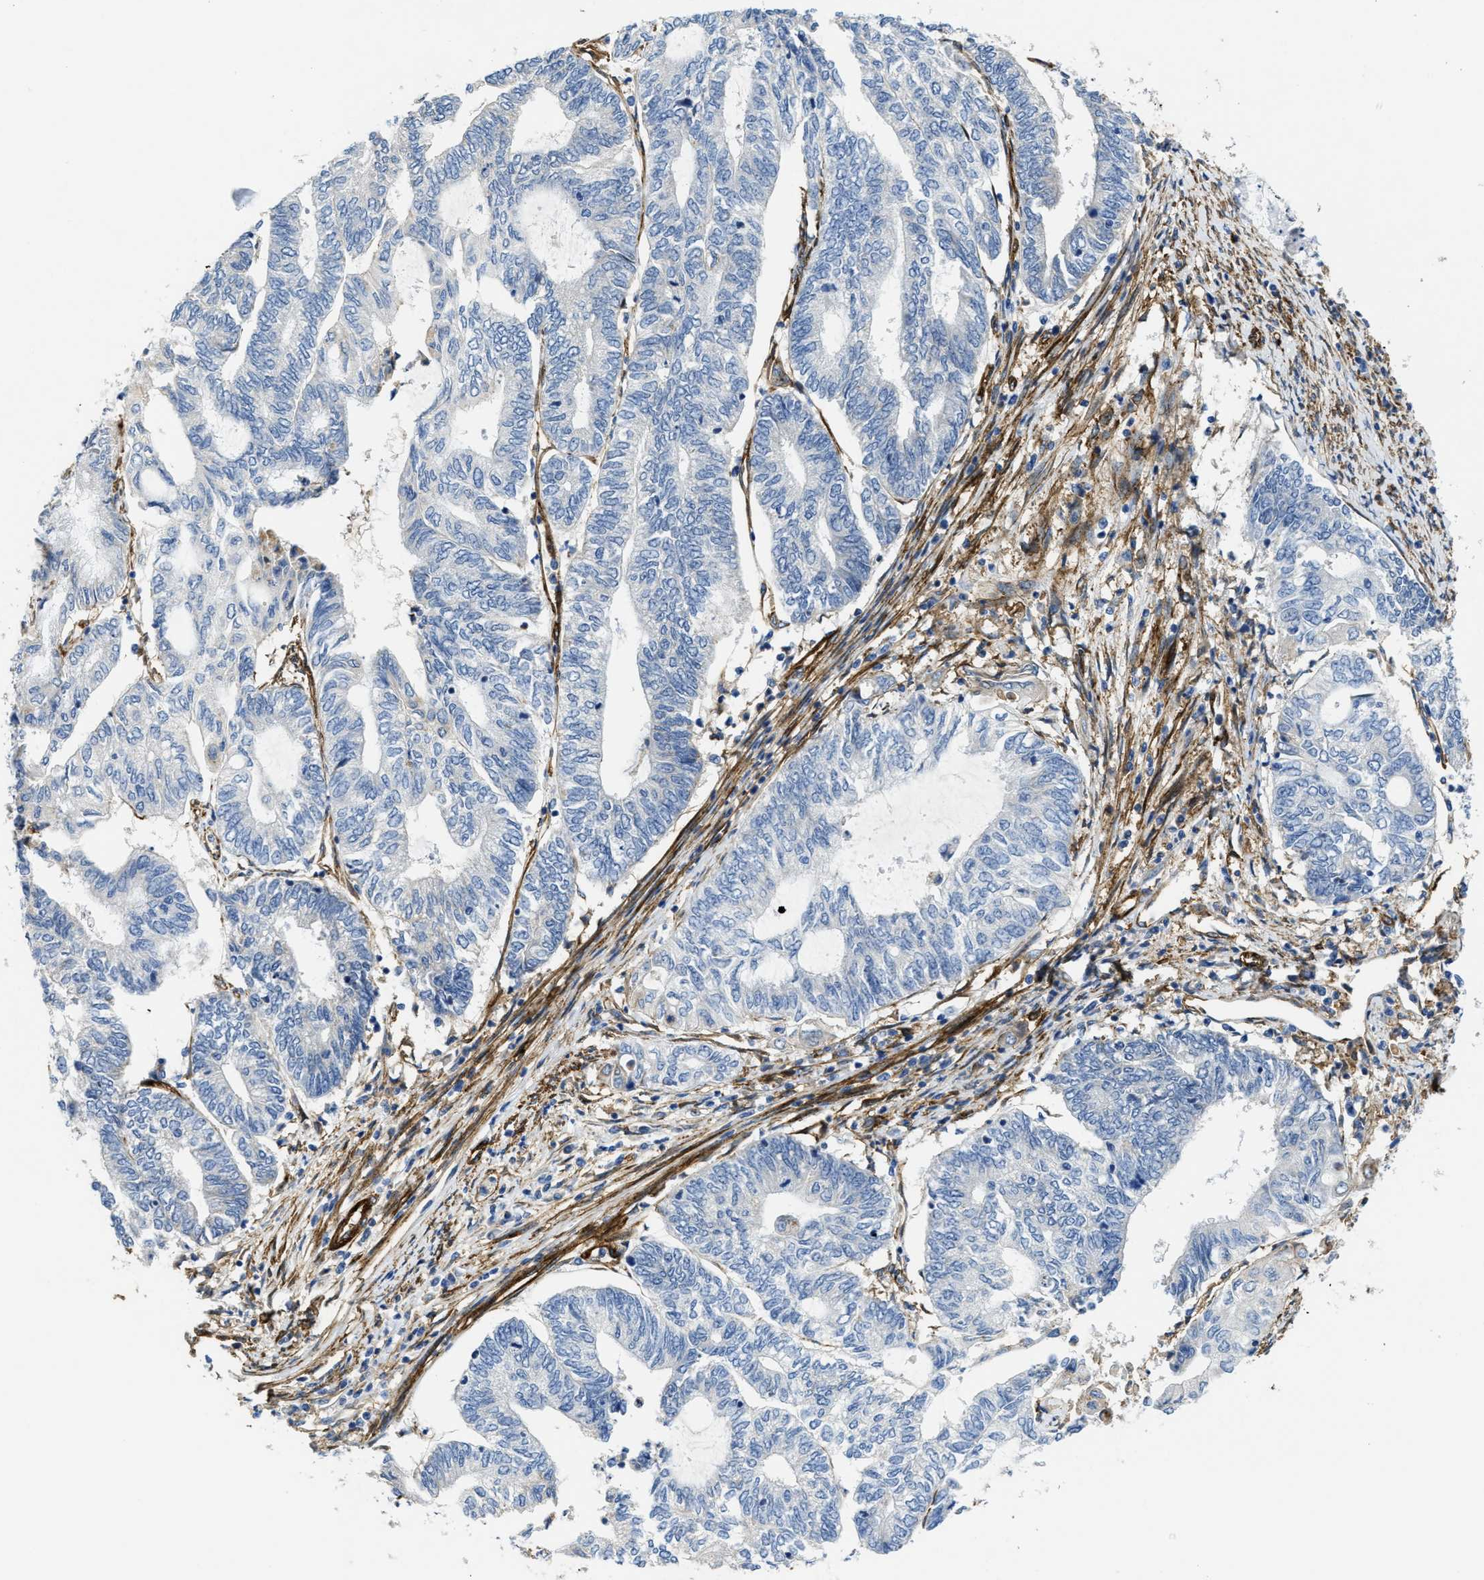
{"staining": {"intensity": "negative", "quantity": "none", "location": "none"}, "tissue": "endometrial cancer", "cell_type": "Tumor cells", "image_type": "cancer", "snomed": [{"axis": "morphology", "description": "Adenocarcinoma, NOS"}, {"axis": "topography", "description": "Uterus"}, {"axis": "topography", "description": "Endometrium"}], "caption": "Tumor cells show no significant expression in adenocarcinoma (endometrial). The staining was performed using DAB to visualize the protein expression in brown, while the nuclei were stained in blue with hematoxylin (Magnification: 20x).", "gene": "NAB1", "patient": {"sex": "female", "age": 70}}